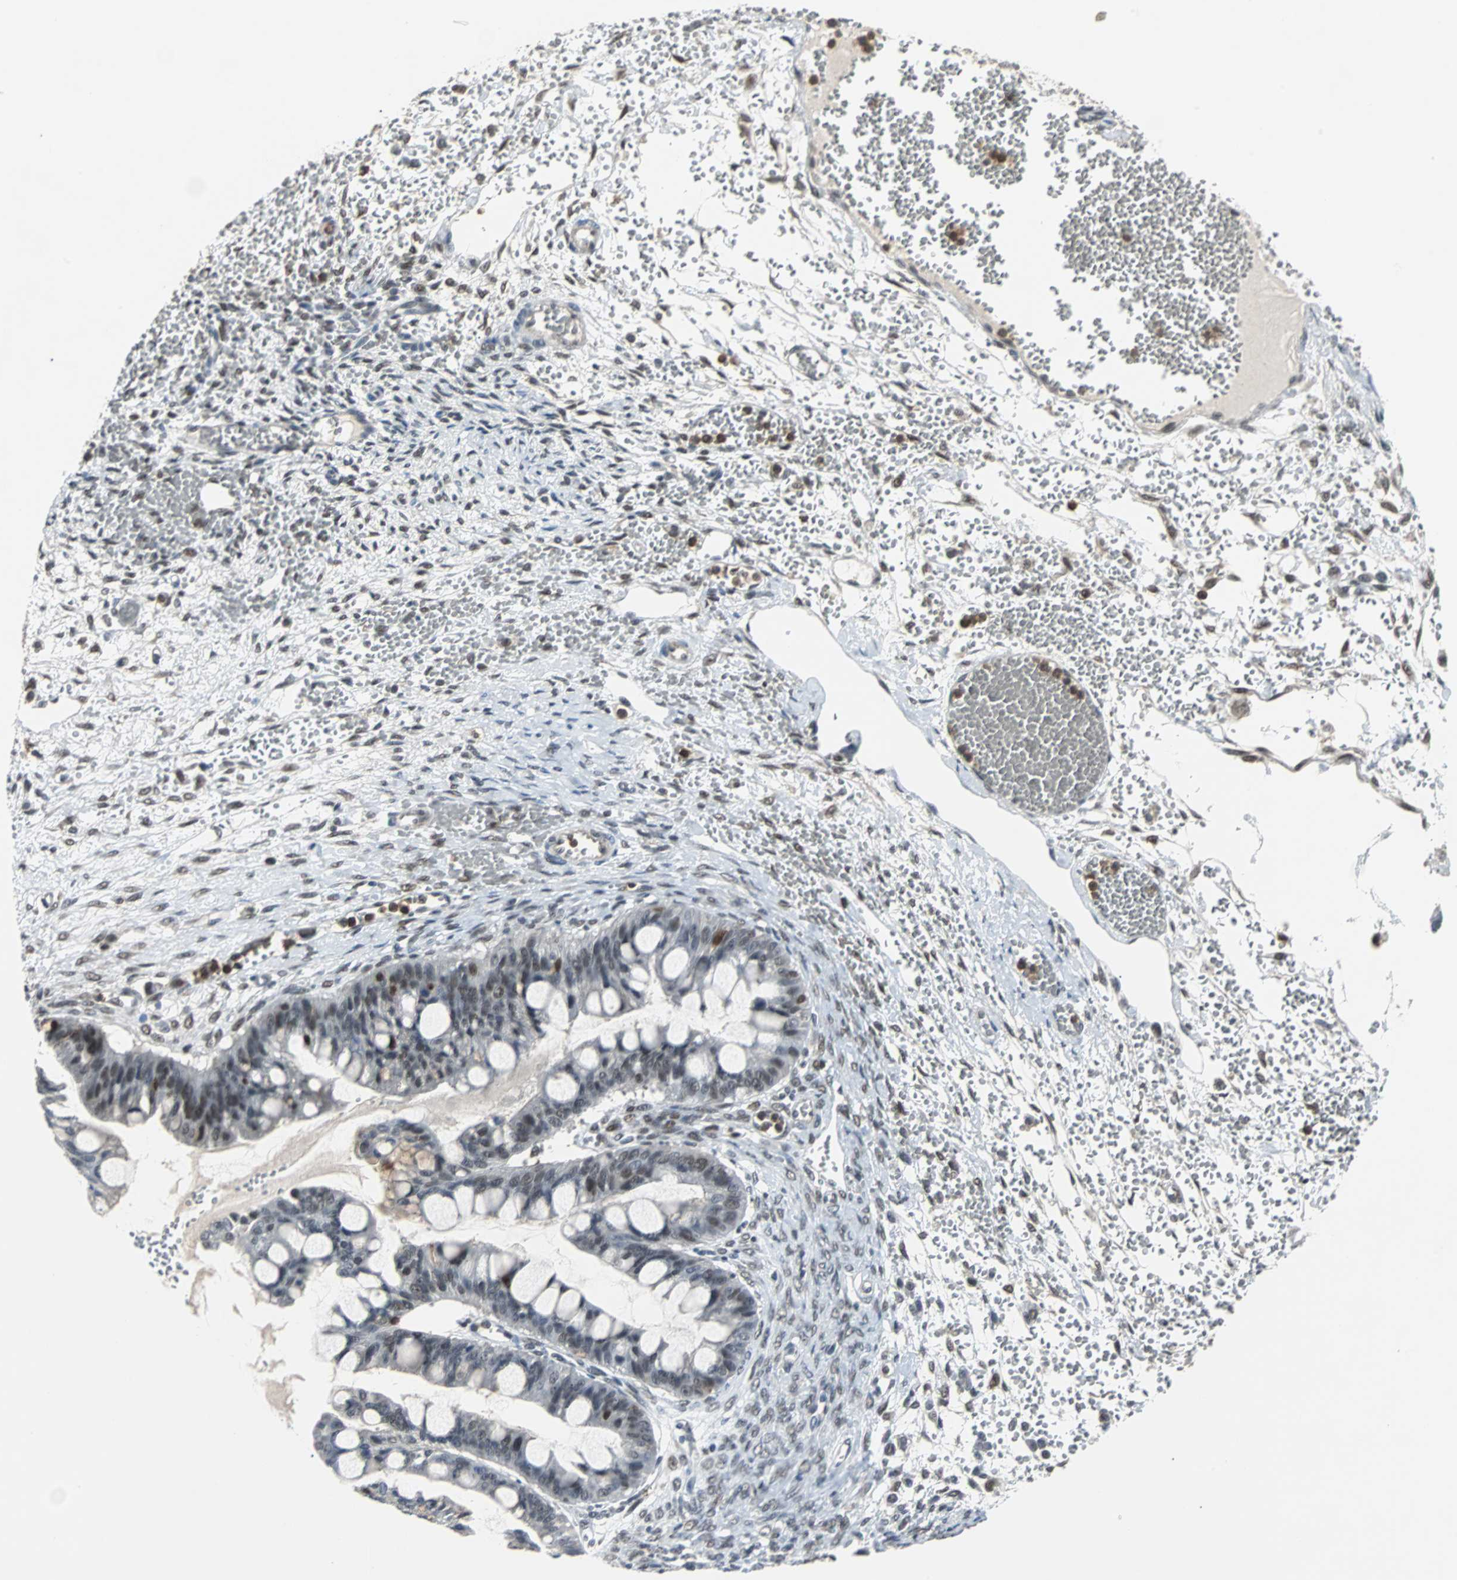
{"staining": {"intensity": "moderate", "quantity": "<25%", "location": "nuclear"}, "tissue": "ovarian cancer", "cell_type": "Tumor cells", "image_type": "cancer", "snomed": [{"axis": "morphology", "description": "Cystadenocarcinoma, mucinous, NOS"}, {"axis": "topography", "description": "Ovary"}], "caption": "A low amount of moderate nuclear expression is appreciated in approximately <25% of tumor cells in mucinous cystadenocarcinoma (ovarian) tissue.", "gene": "SIRT1", "patient": {"sex": "female", "age": 73}}